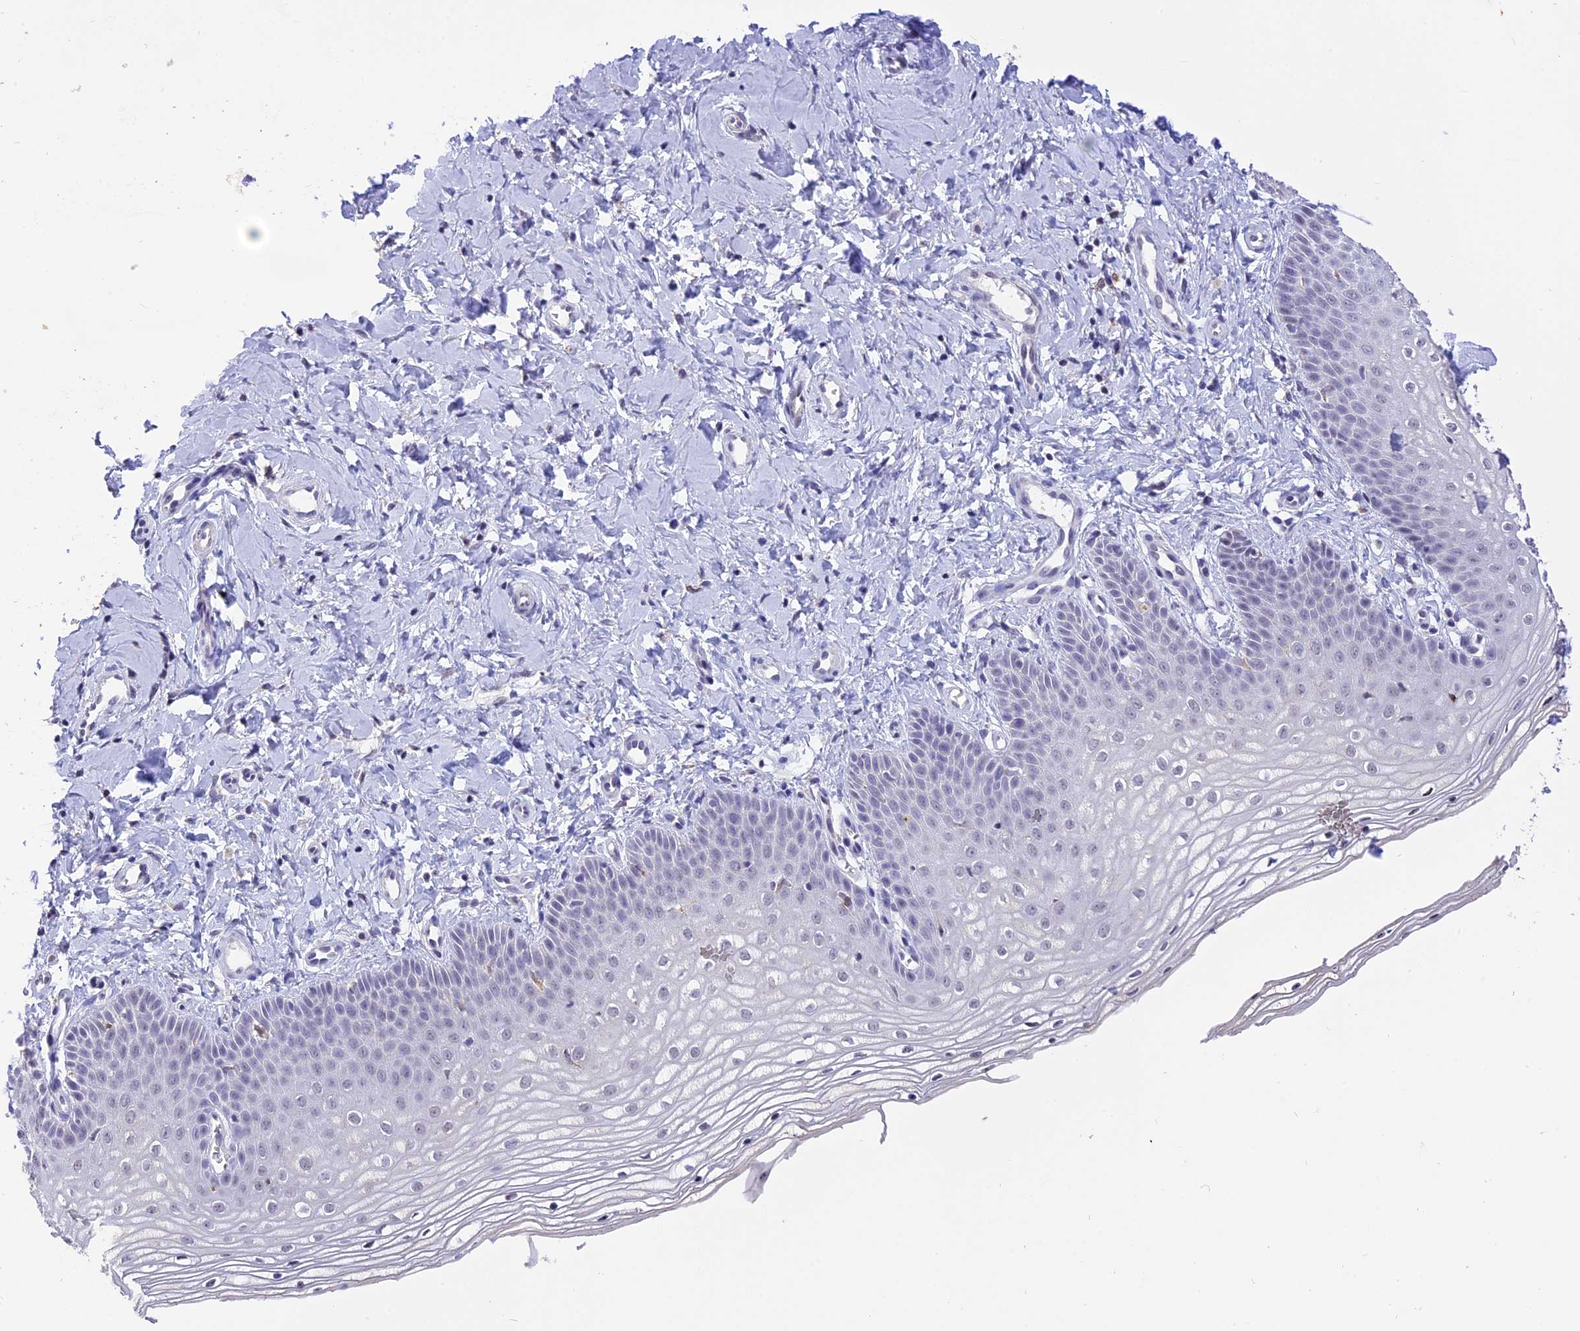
{"staining": {"intensity": "negative", "quantity": "none", "location": "none"}, "tissue": "vagina", "cell_type": "Squamous epithelial cells", "image_type": "normal", "snomed": [{"axis": "morphology", "description": "Normal tissue, NOS"}, {"axis": "topography", "description": "Vagina"}], "caption": "The image demonstrates no significant expression in squamous epithelial cells of vagina. (DAB (3,3'-diaminobenzidine) IHC, high magnification).", "gene": "AHSP", "patient": {"sex": "female", "age": 68}}